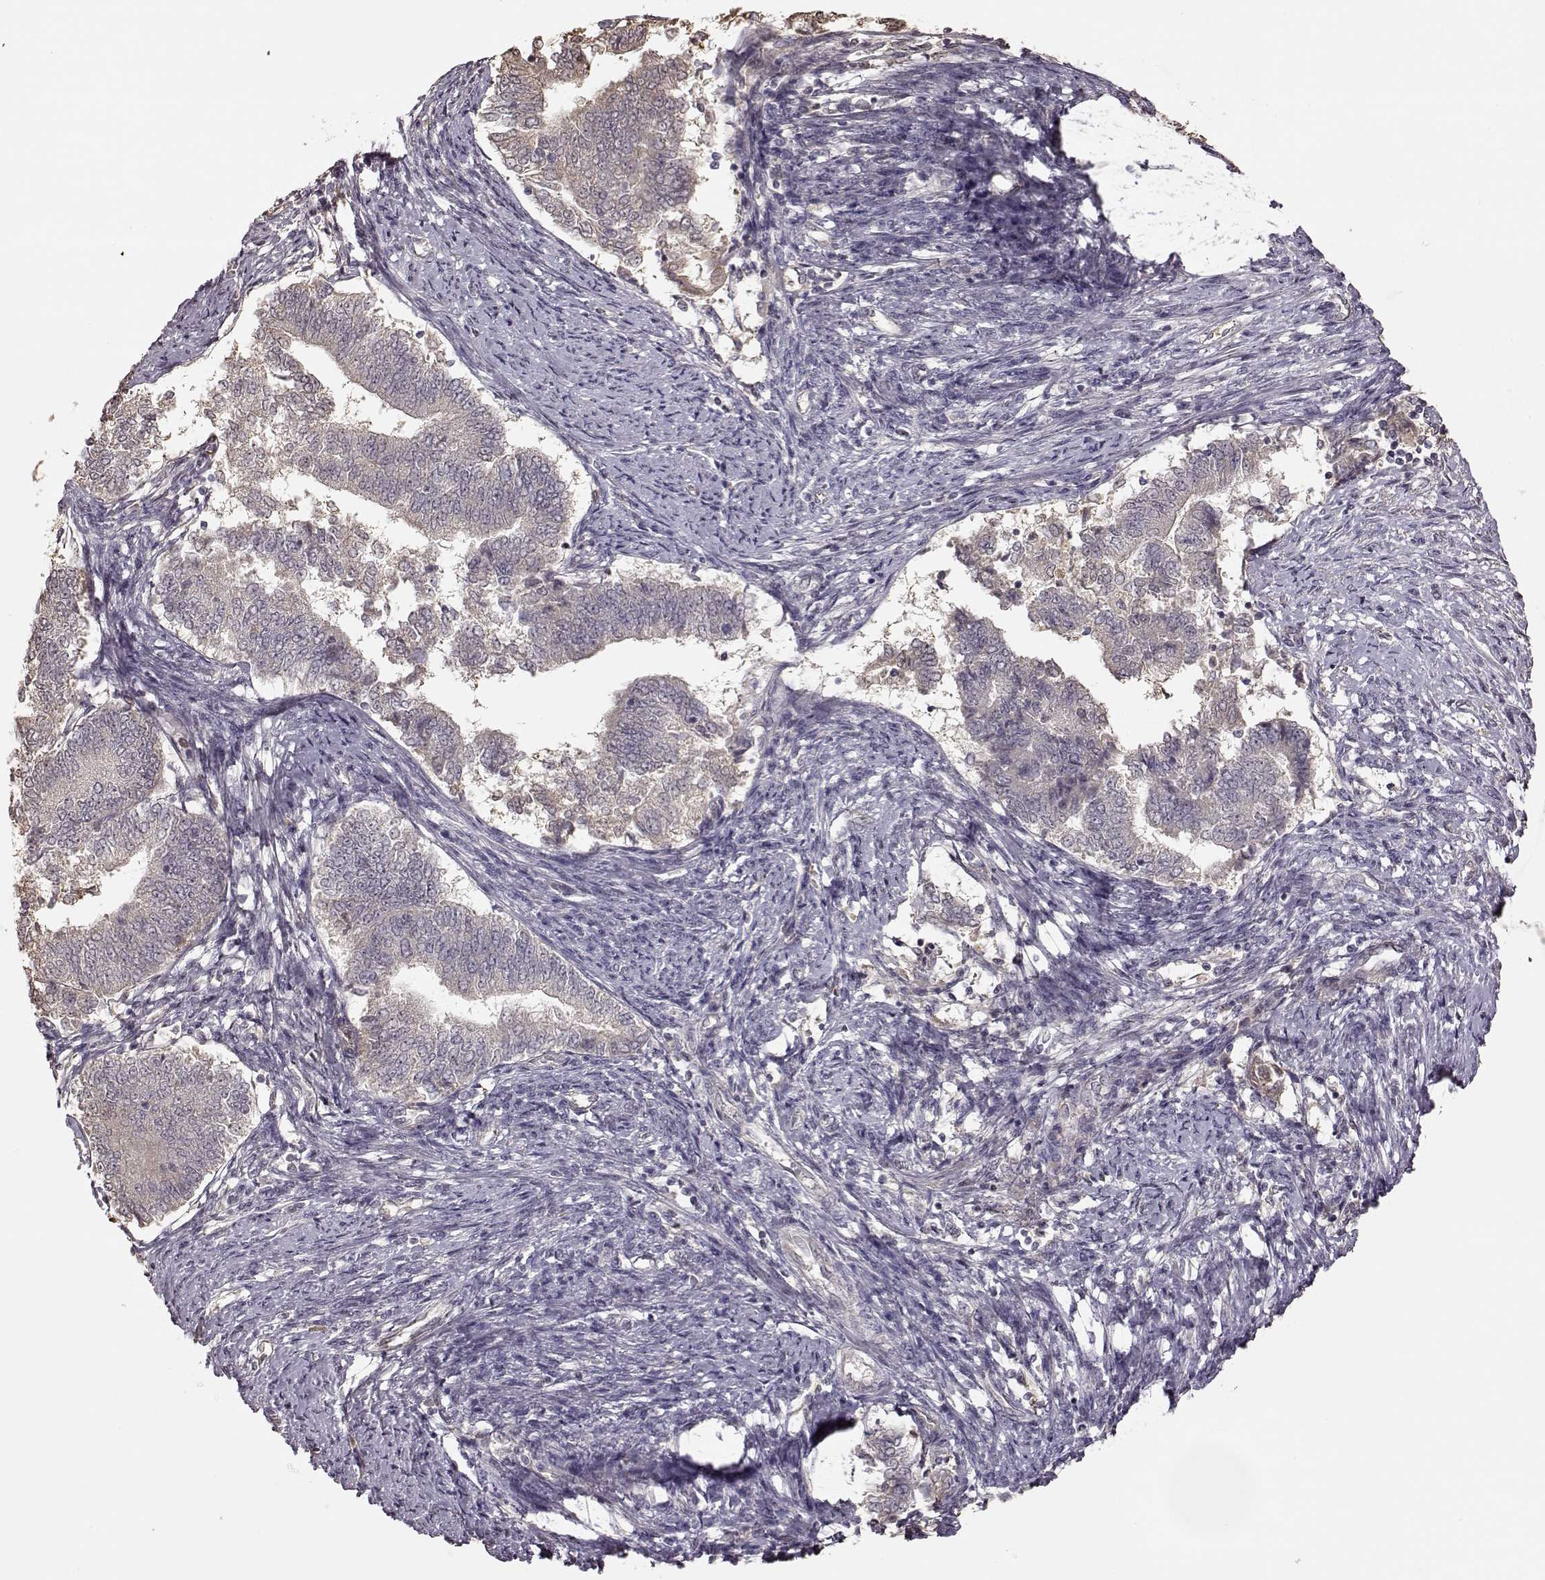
{"staining": {"intensity": "negative", "quantity": "none", "location": "none"}, "tissue": "endometrial cancer", "cell_type": "Tumor cells", "image_type": "cancer", "snomed": [{"axis": "morphology", "description": "Adenocarcinoma, NOS"}, {"axis": "topography", "description": "Endometrium"}], "caption": "High power microscopy histopathology image of an immunohistochemistry (IHC) image of endometrial cancer (adenocarcinoma), revealing no significant staining in tumor cells.", "gene": "CRB1", "patient": {"sex": "female", "age": 65}}